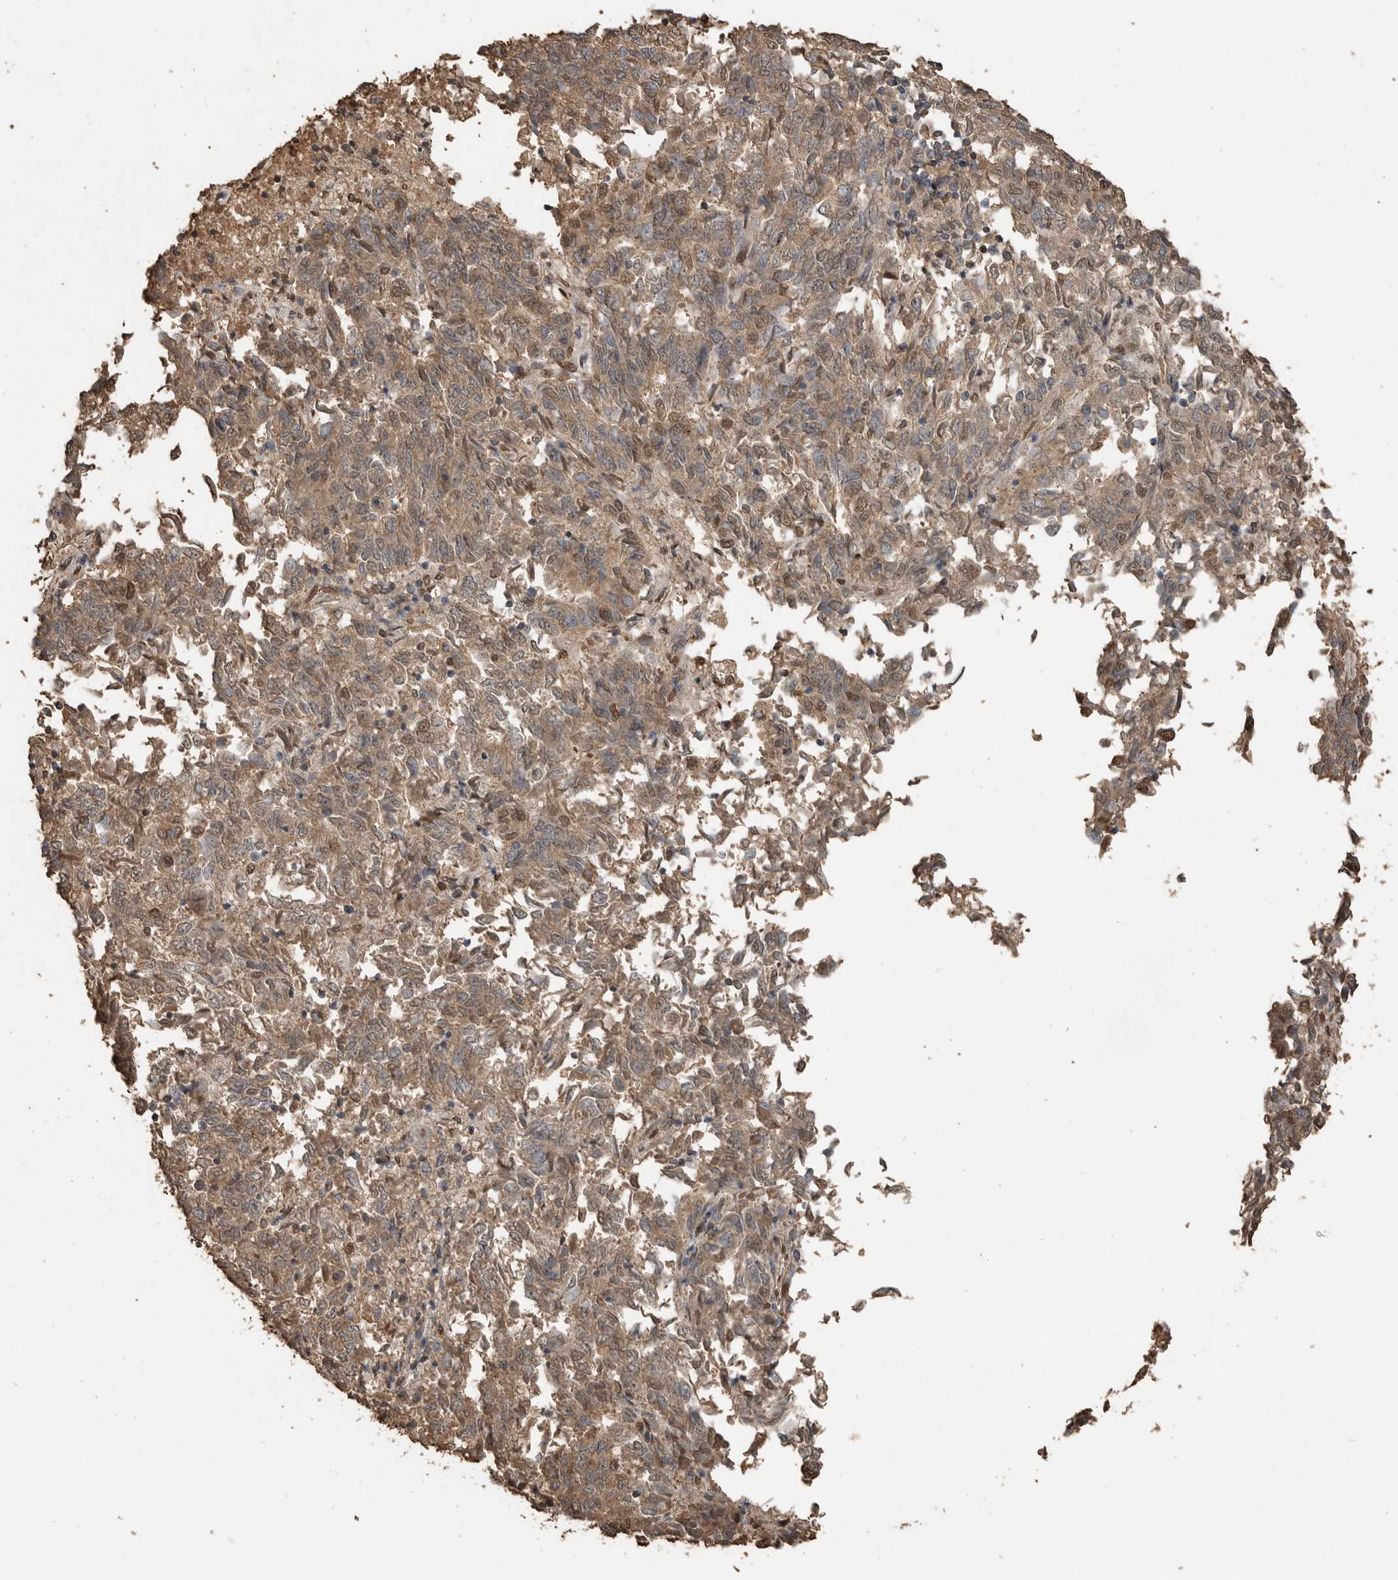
{"staining": {"intensity": "moderate", "quantity": ">75%", "location": "cytoplasmic/membranous,nuclear"}, "tissue": "endometrial cancer", "cell_type": "Tumor cells", "image_type": "cancer", "snomed": [{"axis": "morphology", "description": "Adenocarcinoma, NOS"}, {"axis": "topography", "description": "Endometrium"}], "caption": "Moderate cytoplasmic/membranous and nuclear protein expression is present in about >75% of tumor cells in adenocarcinoma (endometrial).", "gene": "BLZF1", "patient": {"sex": "female", "age": 80}}